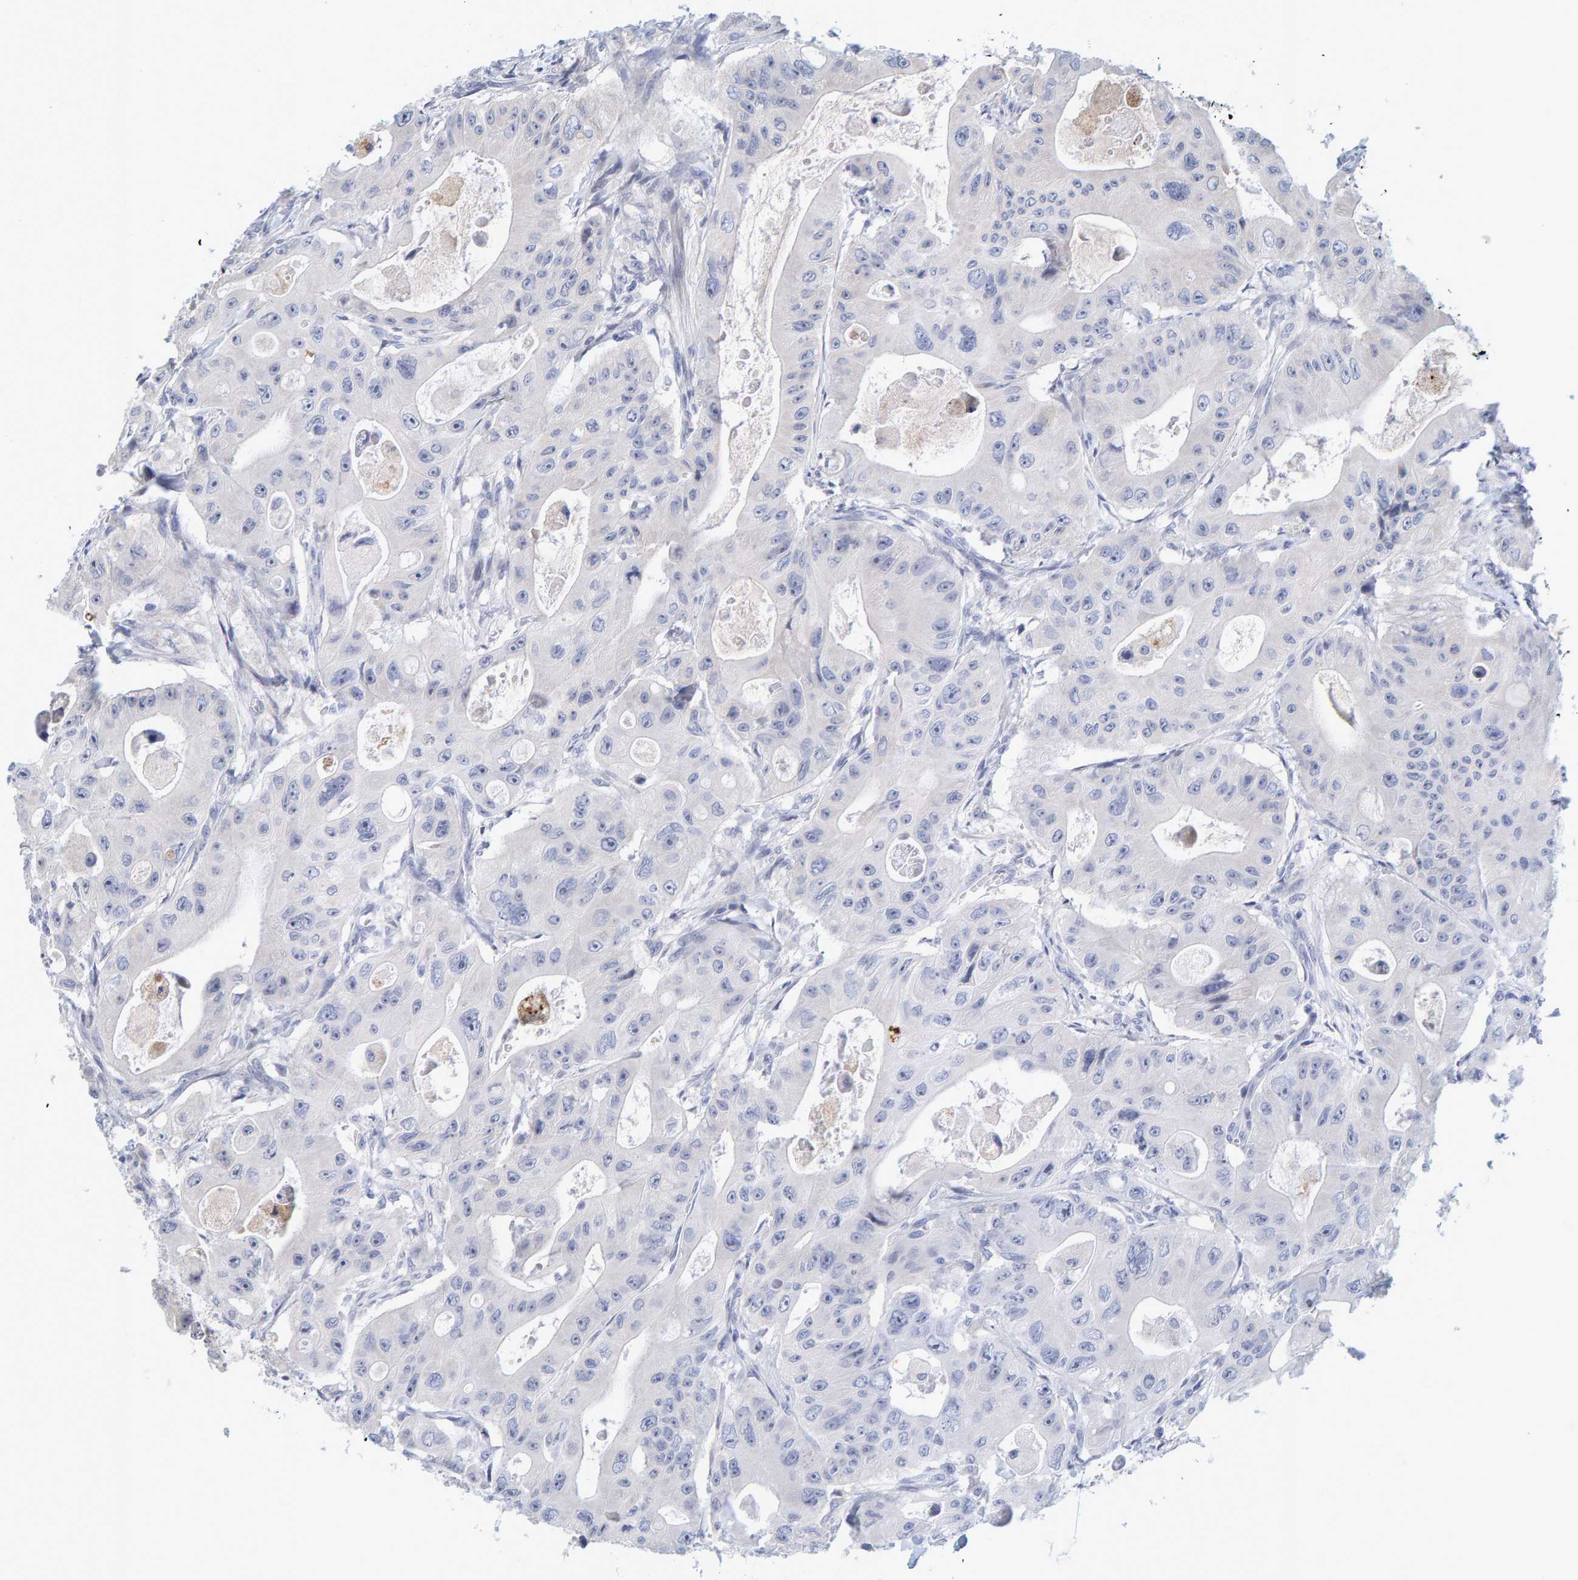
{"staining": {"intensity": "negative", "quantity": "none", "location": "none"}, "tissue": "colorectal cancer", "cell_type": "Tumor cells", "image_type": "cancer", "snomed": [{"axis": "morphology", "description": "Adenocarcinoma, NOS"}, {"axis": "topography", "description": "Colon"}], "caption": "Immunohistochemistry (IHC) photomicrograph of neoplastic tissue: human colorectal cancer (adenocarcinoma) stained with DAB (3,3'-diaminobenzidine) shows no significant protein expression in tumor cells.", "gene": "ZNF77", "patient": {"sex": "female", "age": 46}}